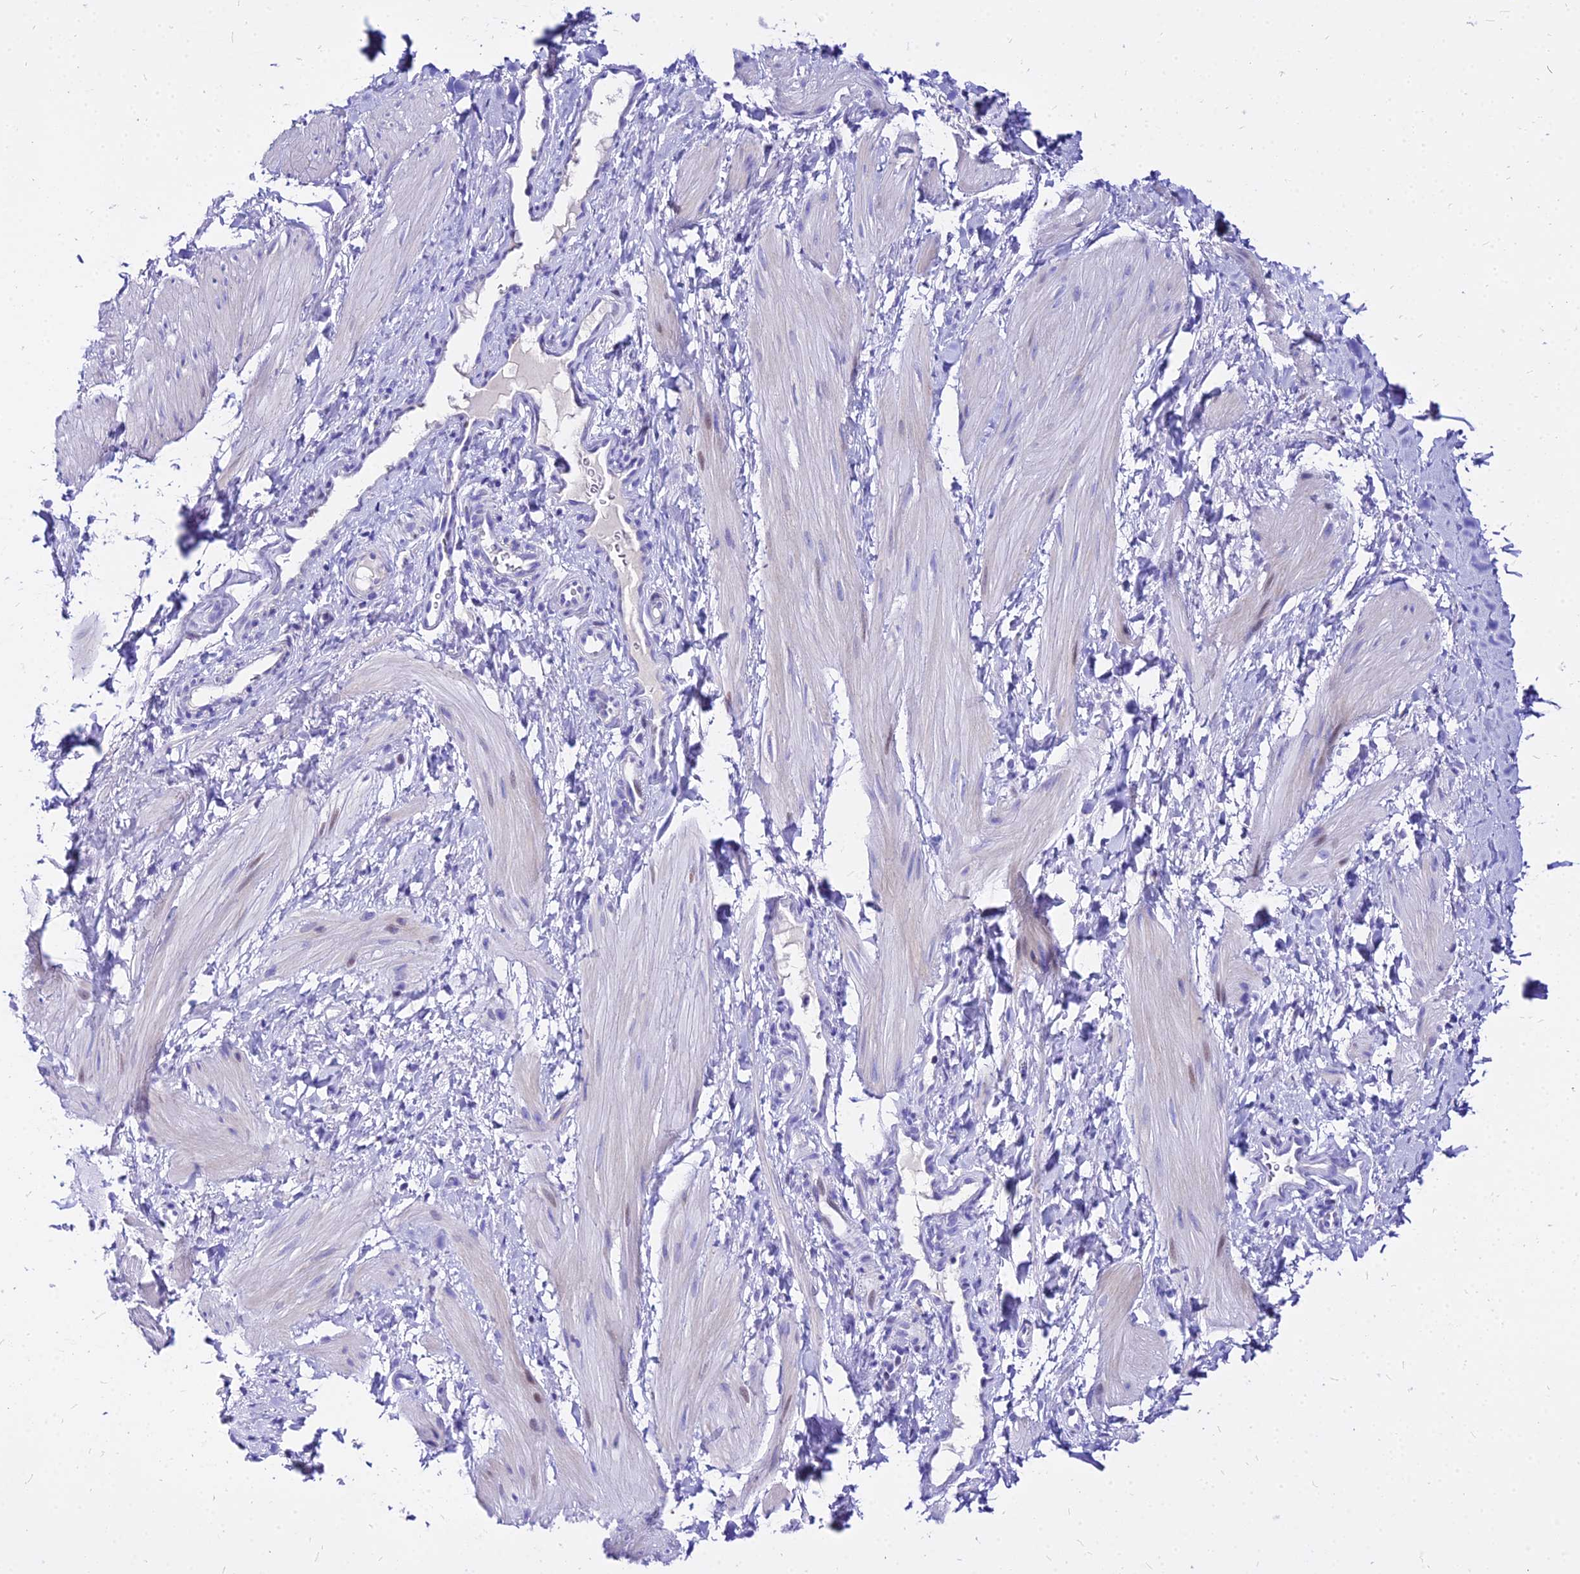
{"staining": {"intensity": "negative", "quantity": "none", "location": "none"}, "tissue": "smooth muscle", "cell_type": "Smooth muscle cells", "image_type": "normal", "snomed": [{"axis": "morphology", "description": "Normal tissue, NOS"}, {"axis": "topography", "description": "Smooth muscle"}], "caption": "DAB immunohistochemical staining of normal human smooth muscle exhibits no significant staining in smooth muscle cells.", "gene": "CARD18", "patient": {"sex": "male", "age": 16}}